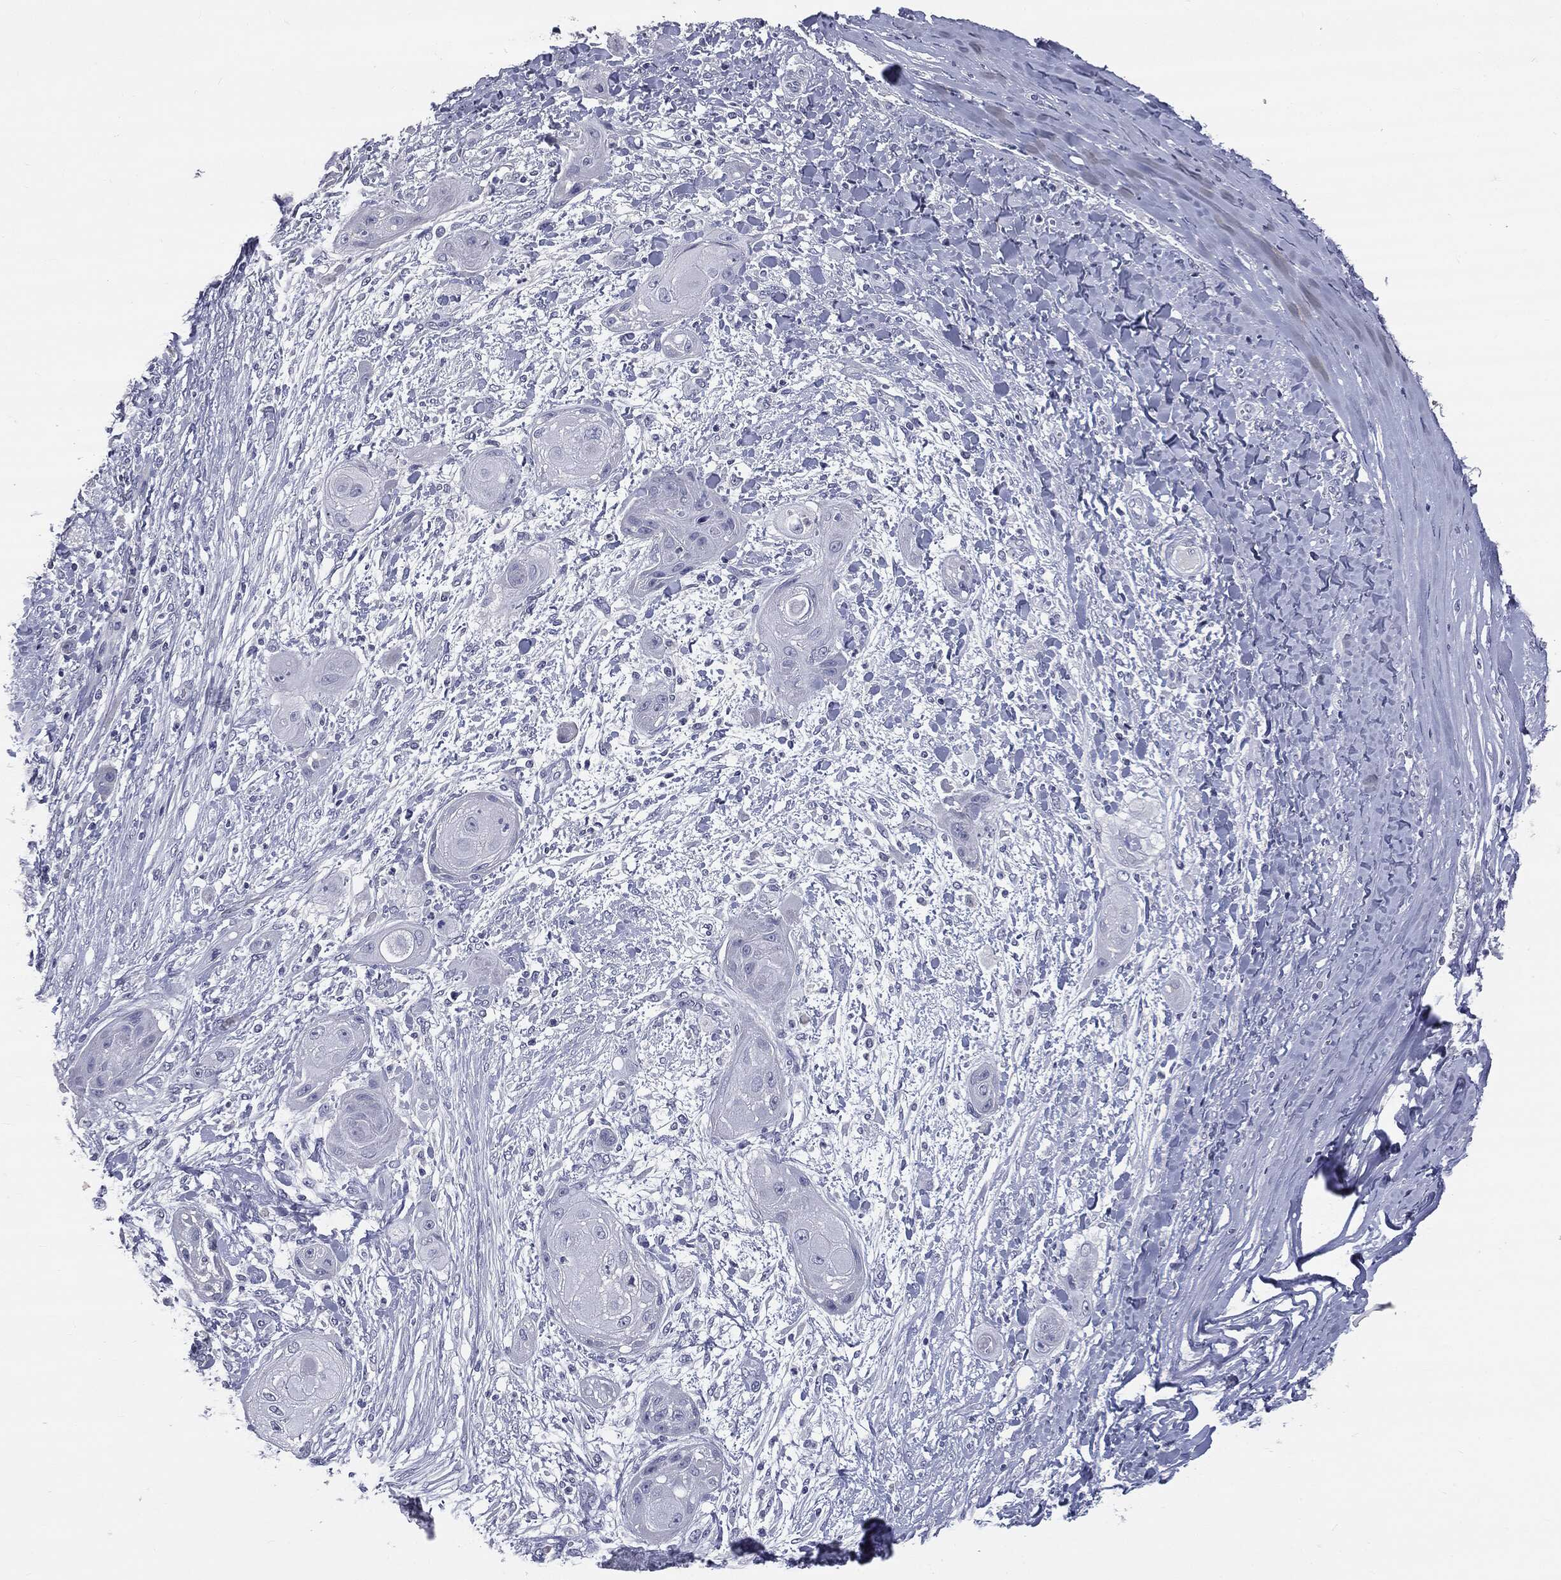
{"staining": {"intensity": "negative", "quantity": "none", "location": "none"}, "tissue": "skin cancer", "cell_type": "Tumor cells", "image_type": "cancer", "snomed": [{"axis": "morphology", "description": "Squamous cell carcinoma, NOS"}, {"axis": "topography", "description": "Skin"}], "caption": "Immunohistochemistry (IHC) image of neoplastic tissue: human skin cancer stained with DAB exhibits no significant protein positivity in tumor cells.", "gene": "AFP", "patient": {"sex": "male", "age": 62}}